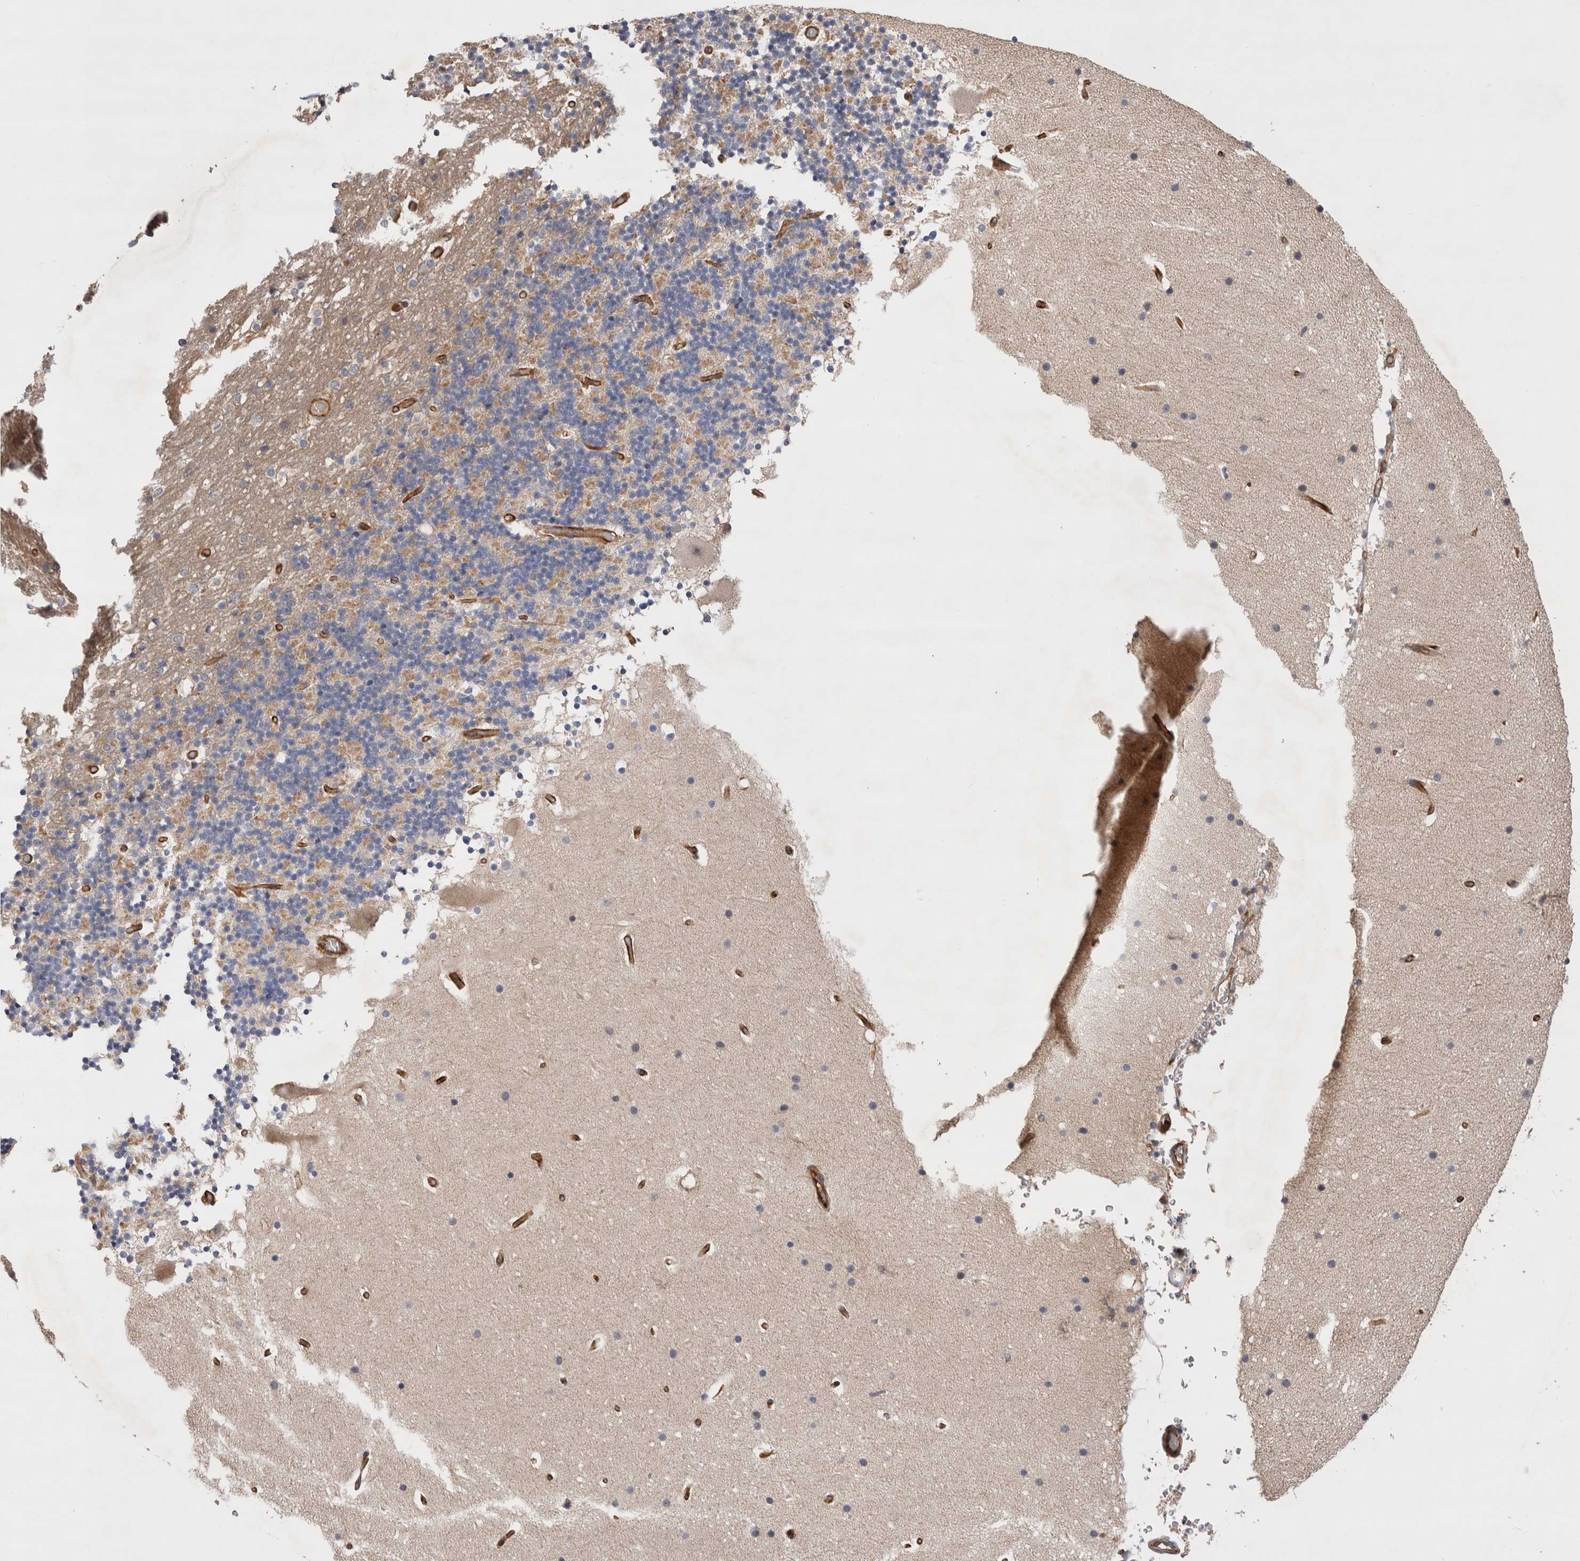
{"staining": {"intensity": "weak", "quantity": "25%-75%", "location": "cytoplasmic/membranous"}, "tissue": "cerebellum", "cell_type": "Cells in granular layer", "image_type": "normal", "snomed": [{"axis": "morphology", "description": "Normal tissue, NOS"}, {"axis": "topography", "description": "Cerebellum"}], "caption": "Immunohistochemical staining of unremarkable cerebellum shows 25%-75% levels of weak cytoplasmic/membranous protein expression in about 25%-75% of cells in granular layer.", "gene": "BNIP2", "patient": {"sex": "male", "age": 57}}